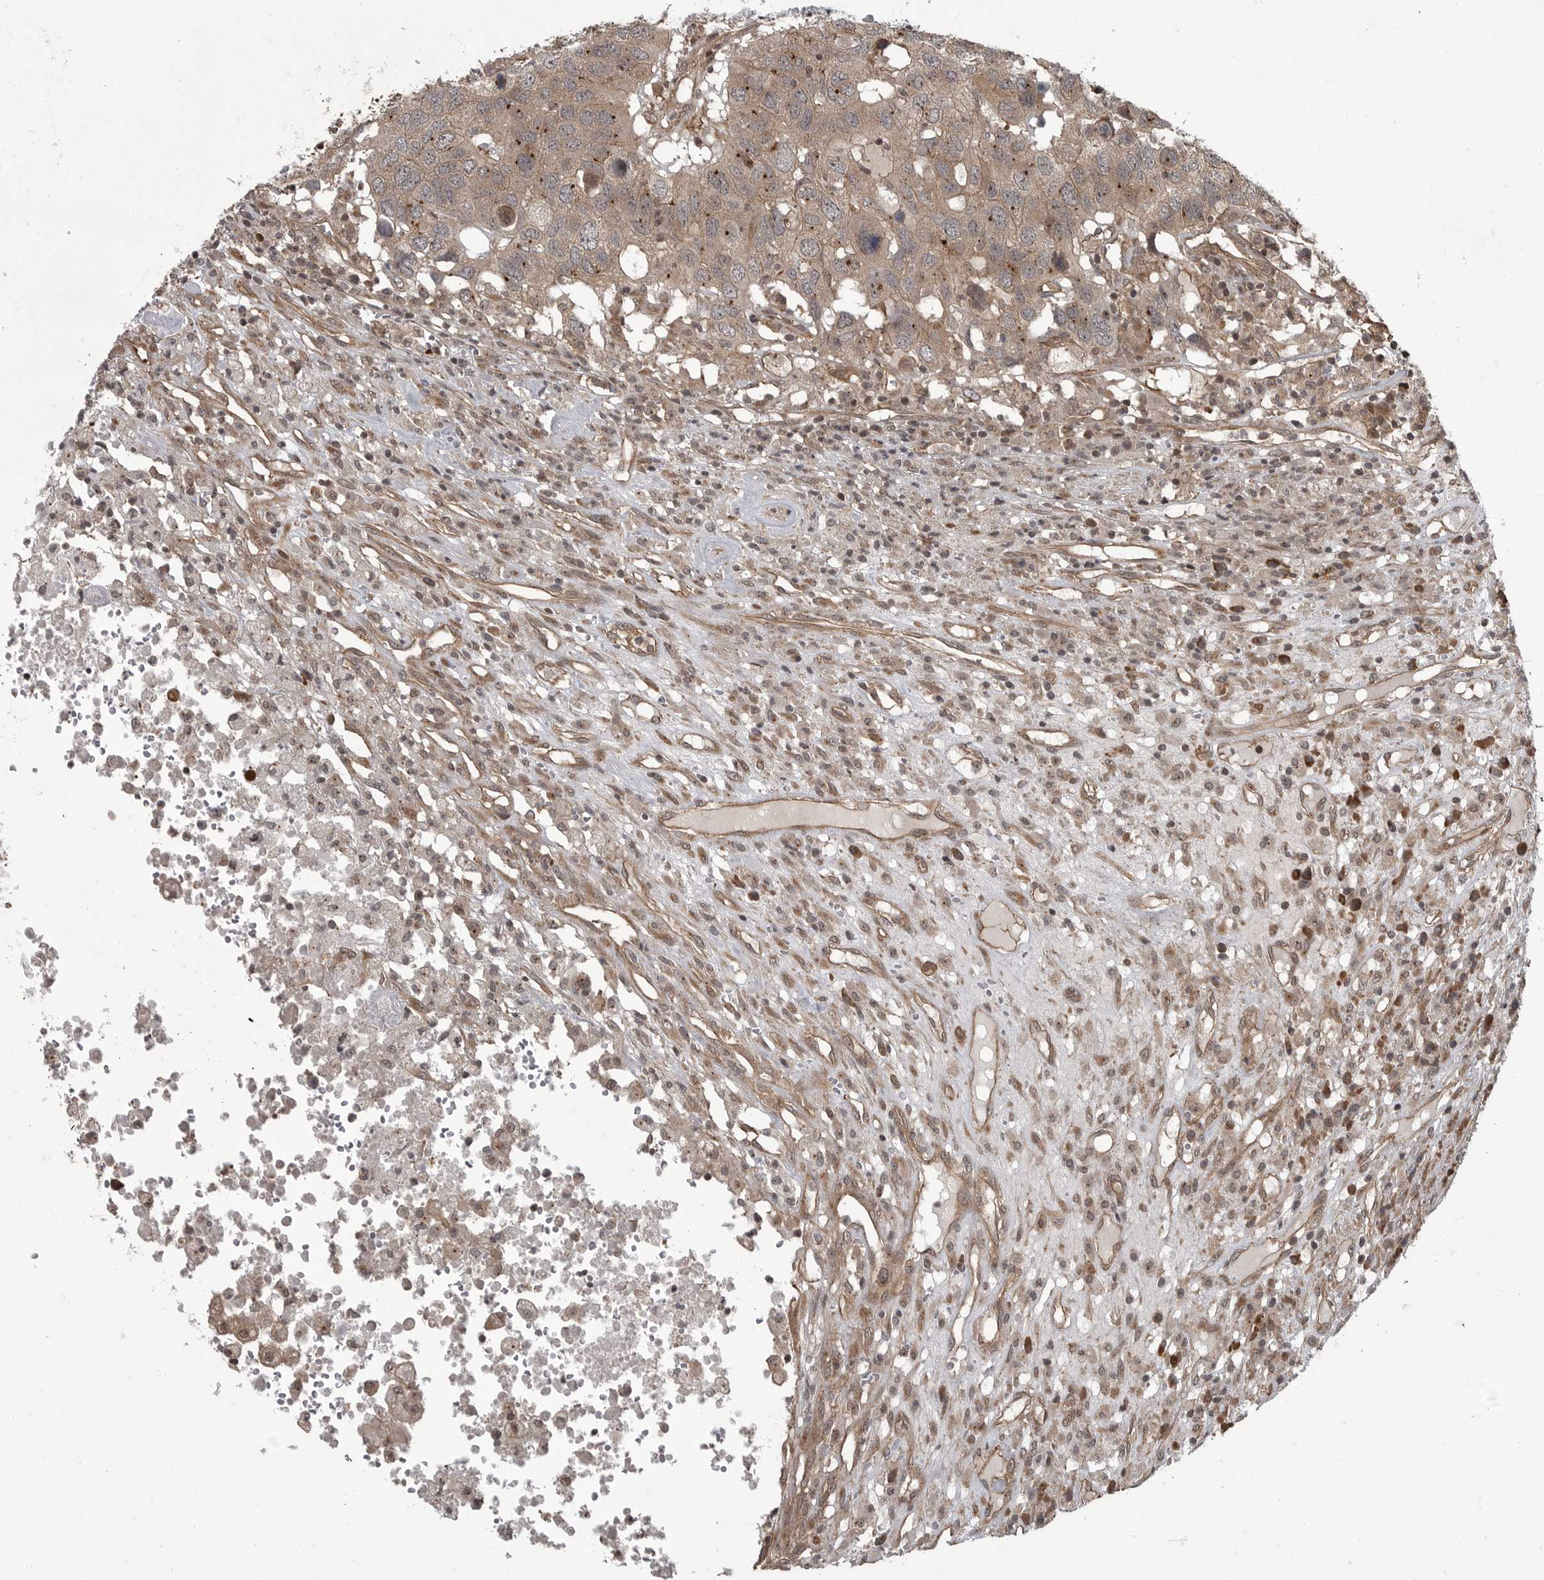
{"staining": {"intensity": "moderate", "quantity": ">75%", "location": "cytoplasmic/membranous"}, "tissue": "head and neck cancer", "cell_type": "Tumor cells", "image_type": "cancer", "snomed": [{"axis": "morphology", "description": "Squamous cell carcinoma, NOS"}, {"axis": "topography", "description": "Head-Neck"}], "caption": "The photomicrograph demonstrates immunohistochemical staining of head and neck cancer (squamous cell carcinoma). There is moderate cytoplasmic/membranous positivity is present in approximately >75% of tumor cells.", "gene": "DNAJC8", "patient": {"sex": "male", "age": 66}}